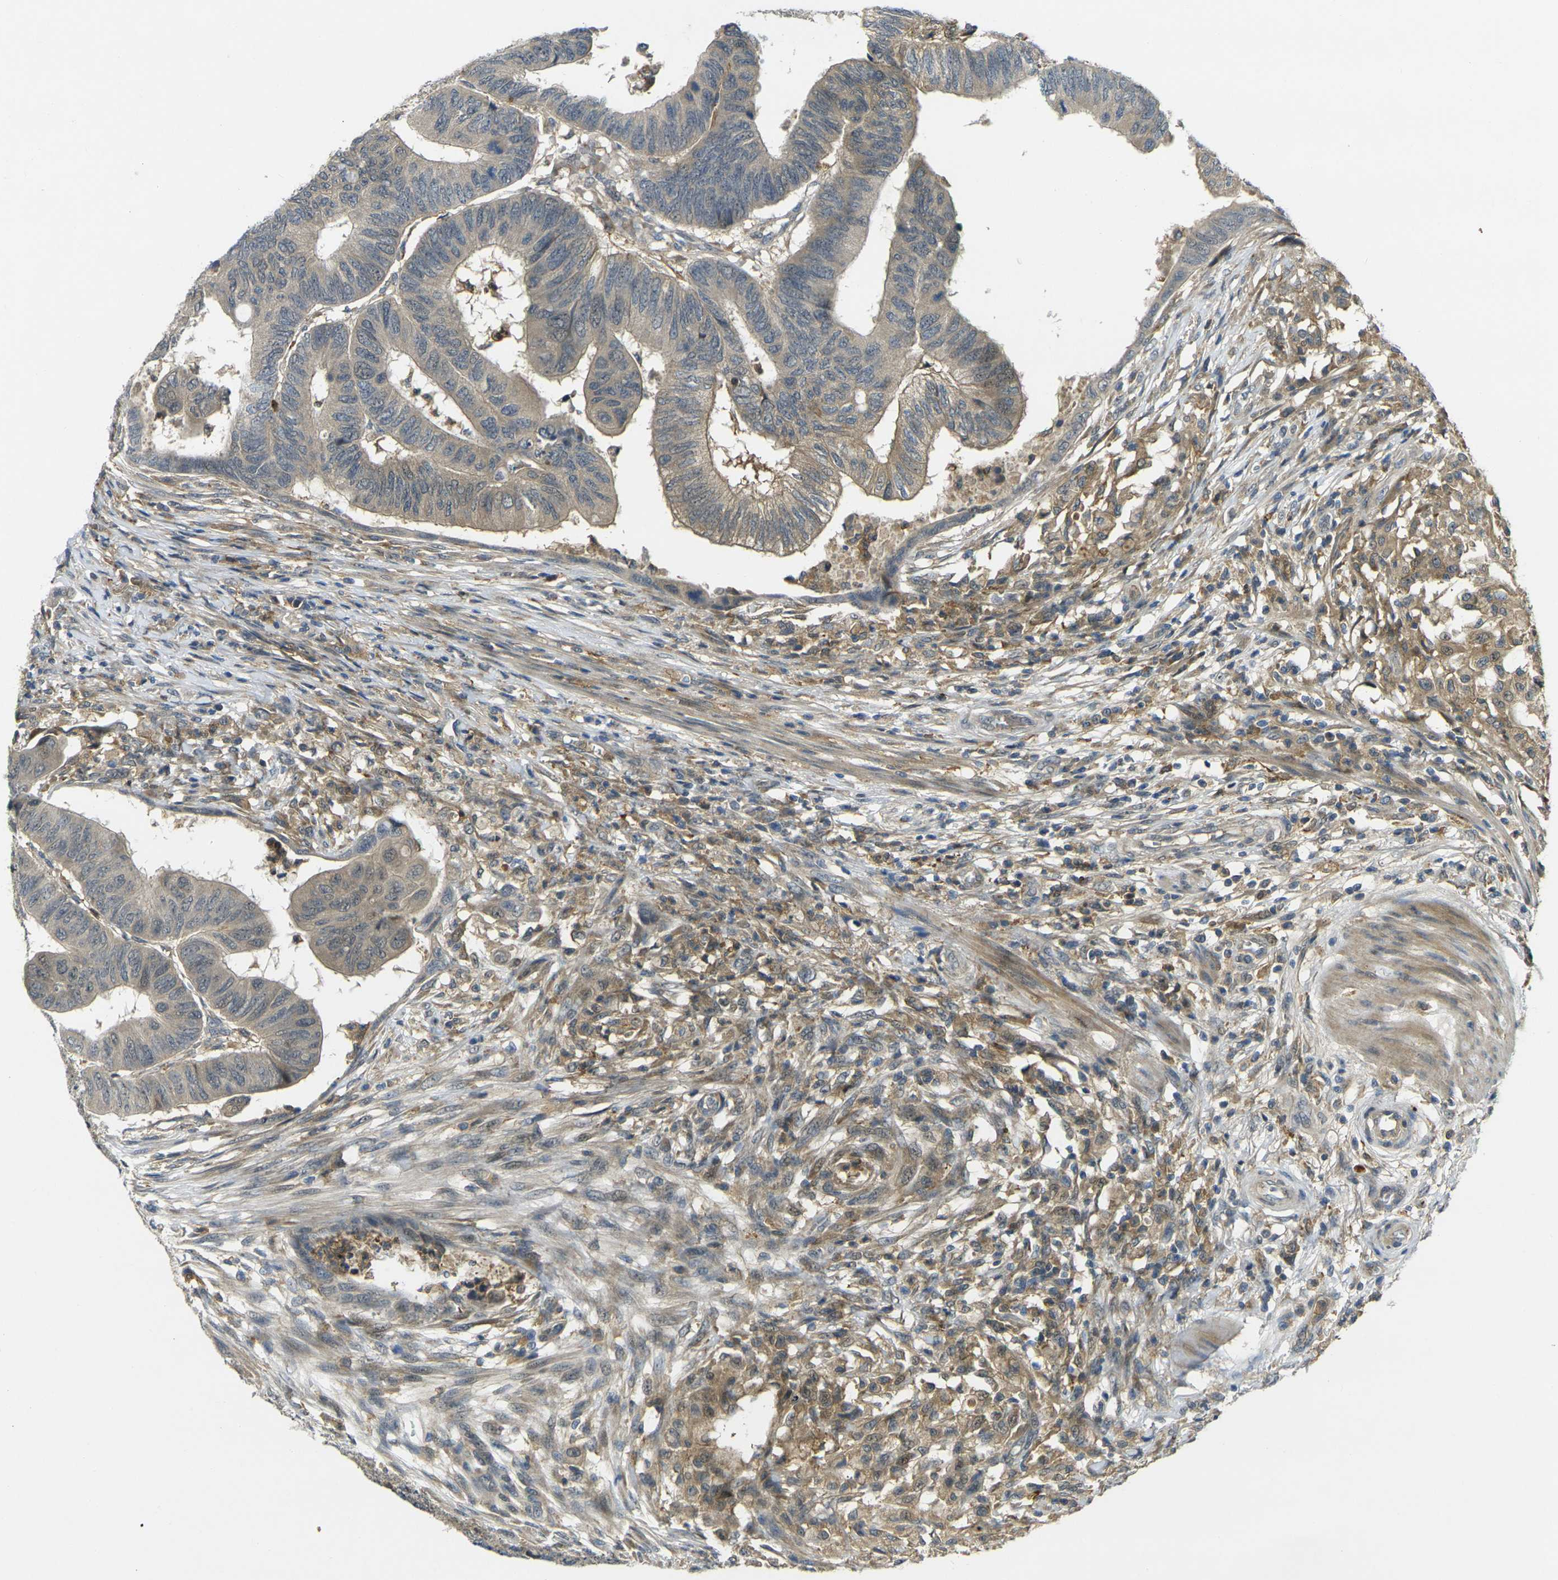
{"staining": {"intensity": "weak", "quantity": "25%-75%", "location": "cytoplasmic/membranous"}, "tissue": "colorectal cancer", "cell_type": "Tumor cells", "image_type": "cancer", "snomed": [{"axis": "morphology", "description": "Normal tissue, NOS"}, {"axis": "morphology", "description": "Adenocarcinoma, NOS"}, {"axis": "topography", "description": "Rectum"}, {"axis": "topography", "description": "Peripheral nerve tissue"}], "caption": "IHC of human adenocarcinoma (colorectal) shows low levels of weak cytoplasmic/membranous expression in approximately 25%-75% of tumor cells. (IHC, brightfield microscopy, high magnification).", "gene": "PIGL", "patient": {"sex": "male", "age": 92}}